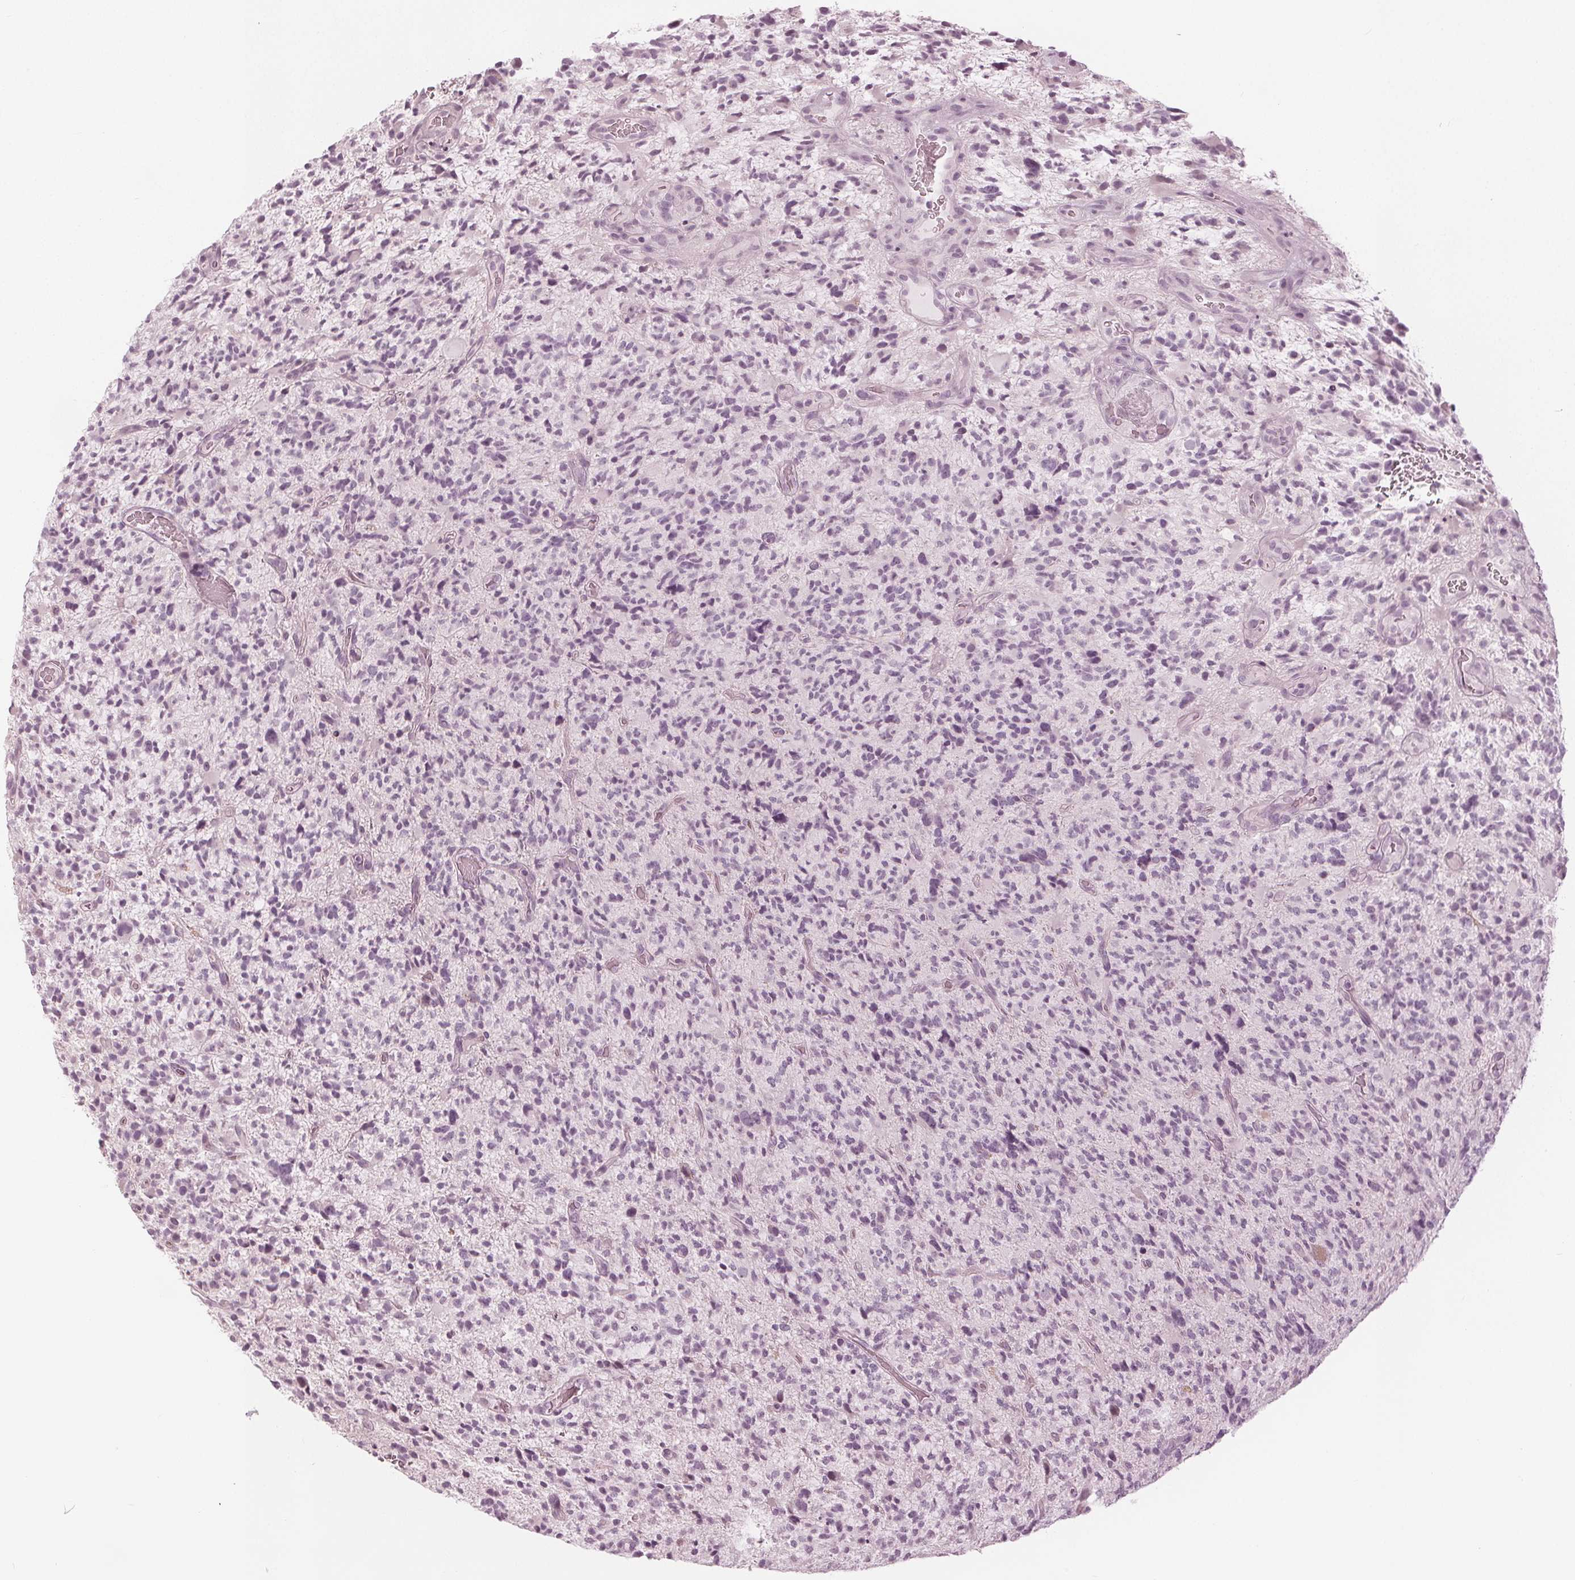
{"staining": {"intensity": "negative", "quantity": "none", "location": "none"}, "tissue": "glioma", "cell_type": "Tumor cells", "image_type": "cancer", "snomed": [{"axis": "morphology", "description": "Glioma, malignant, High grade"}, {"axis": "topography", "description": "Brain"}], "caption": "This is a micrograph of IHC staining of malignant glioma (high-grade), which shows no staining in tumor cells. Nuclei are stained in blue.", "gene": "PAEP", "patient": {"sex": "female", "age": 71}}